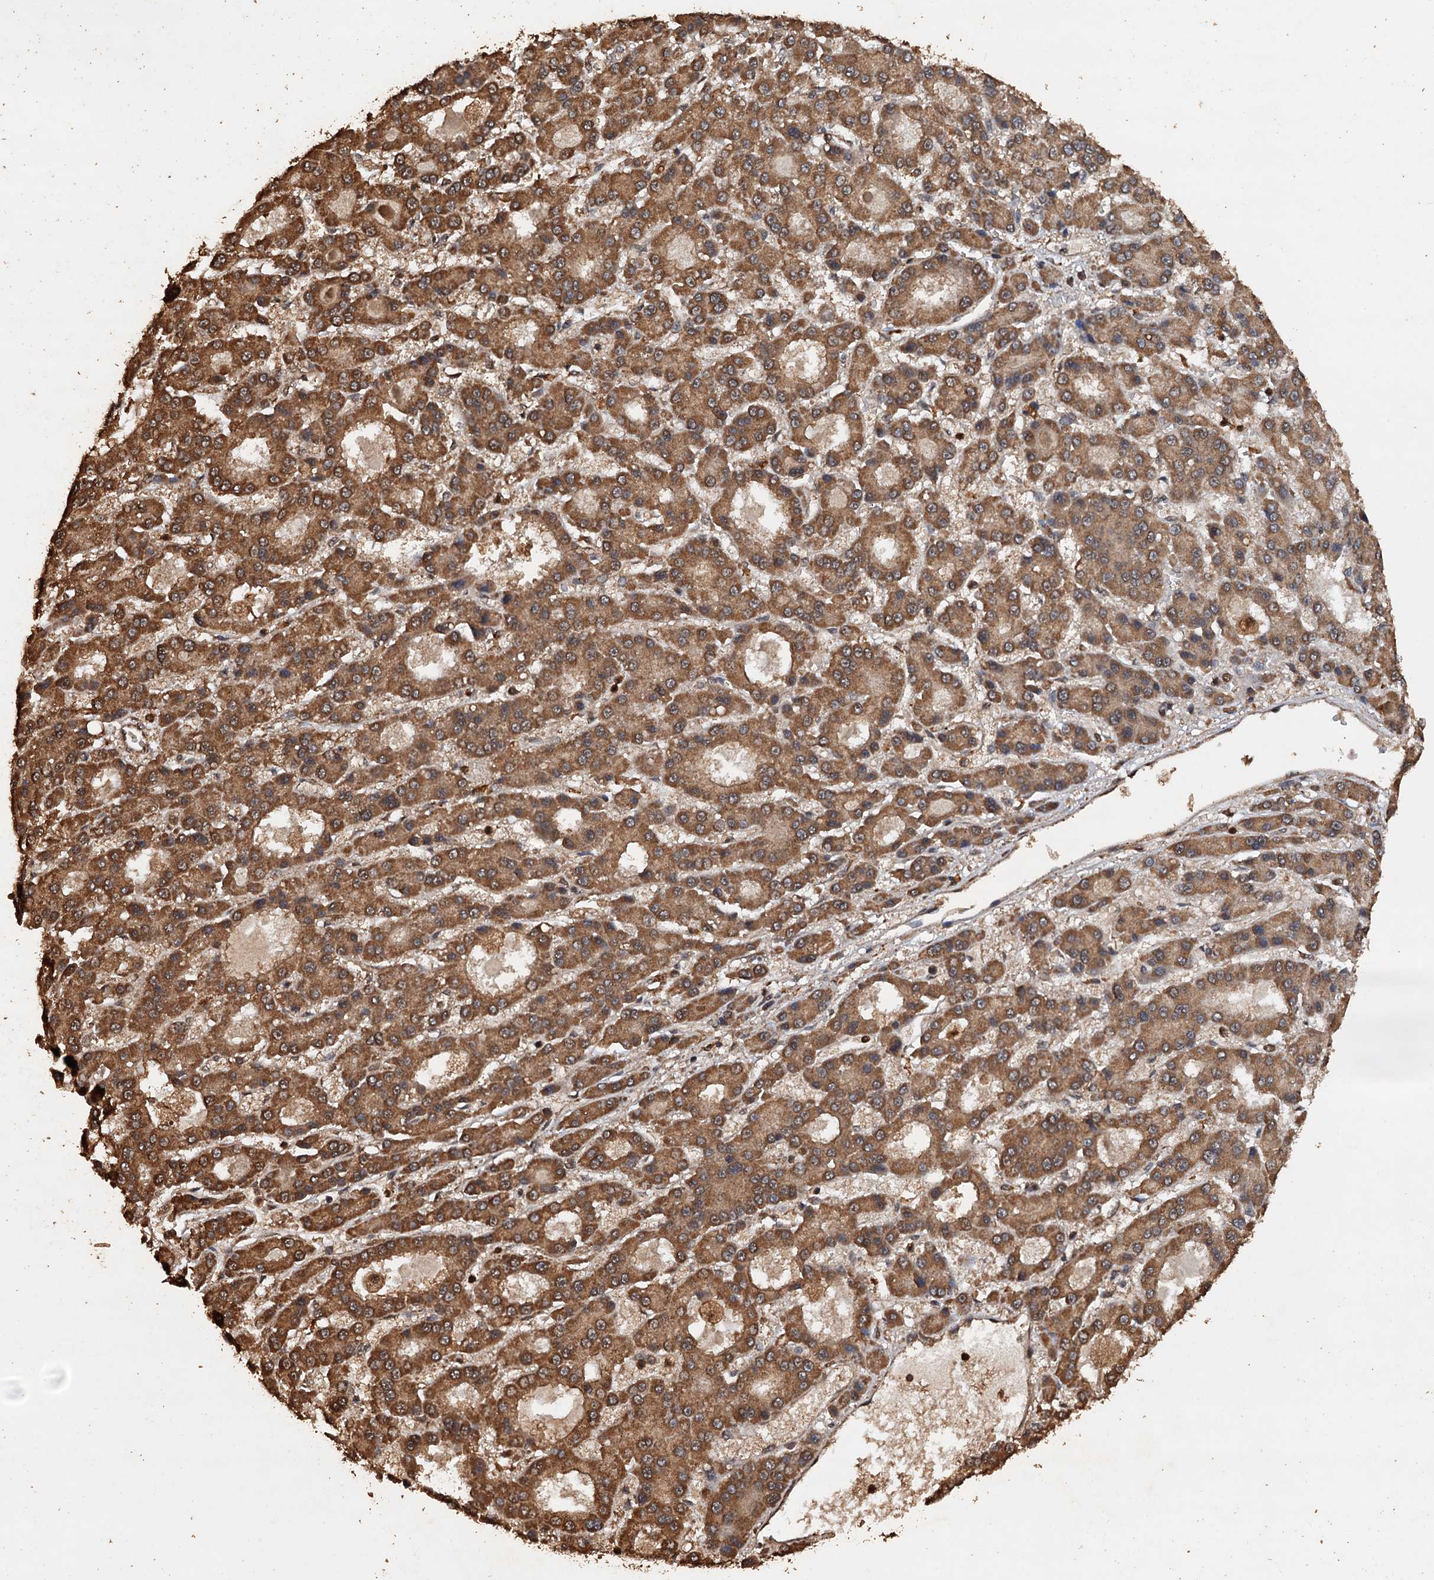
{"staining": {"intensity": "strong", "quantity": ">75%", "location": "cytoplasmic/membranous"}, "tissue": "liver cancer", "cell_type": "Tumor cells", "image_type": "cancer", "snomed": [{"axis": "morphology", "description": "Carcinoma, Hepatocellular, NOS"}, {"axis": "topography", "description": "Liver"}], "caption": "Liver cancer was stained to show a protein in brown. There is high levels of strong cytoplasmic/membranous expression in approximately >75% of tumor cells.", "gene": "PSMD9", "patient": {"sex": "male", "age": 70}}